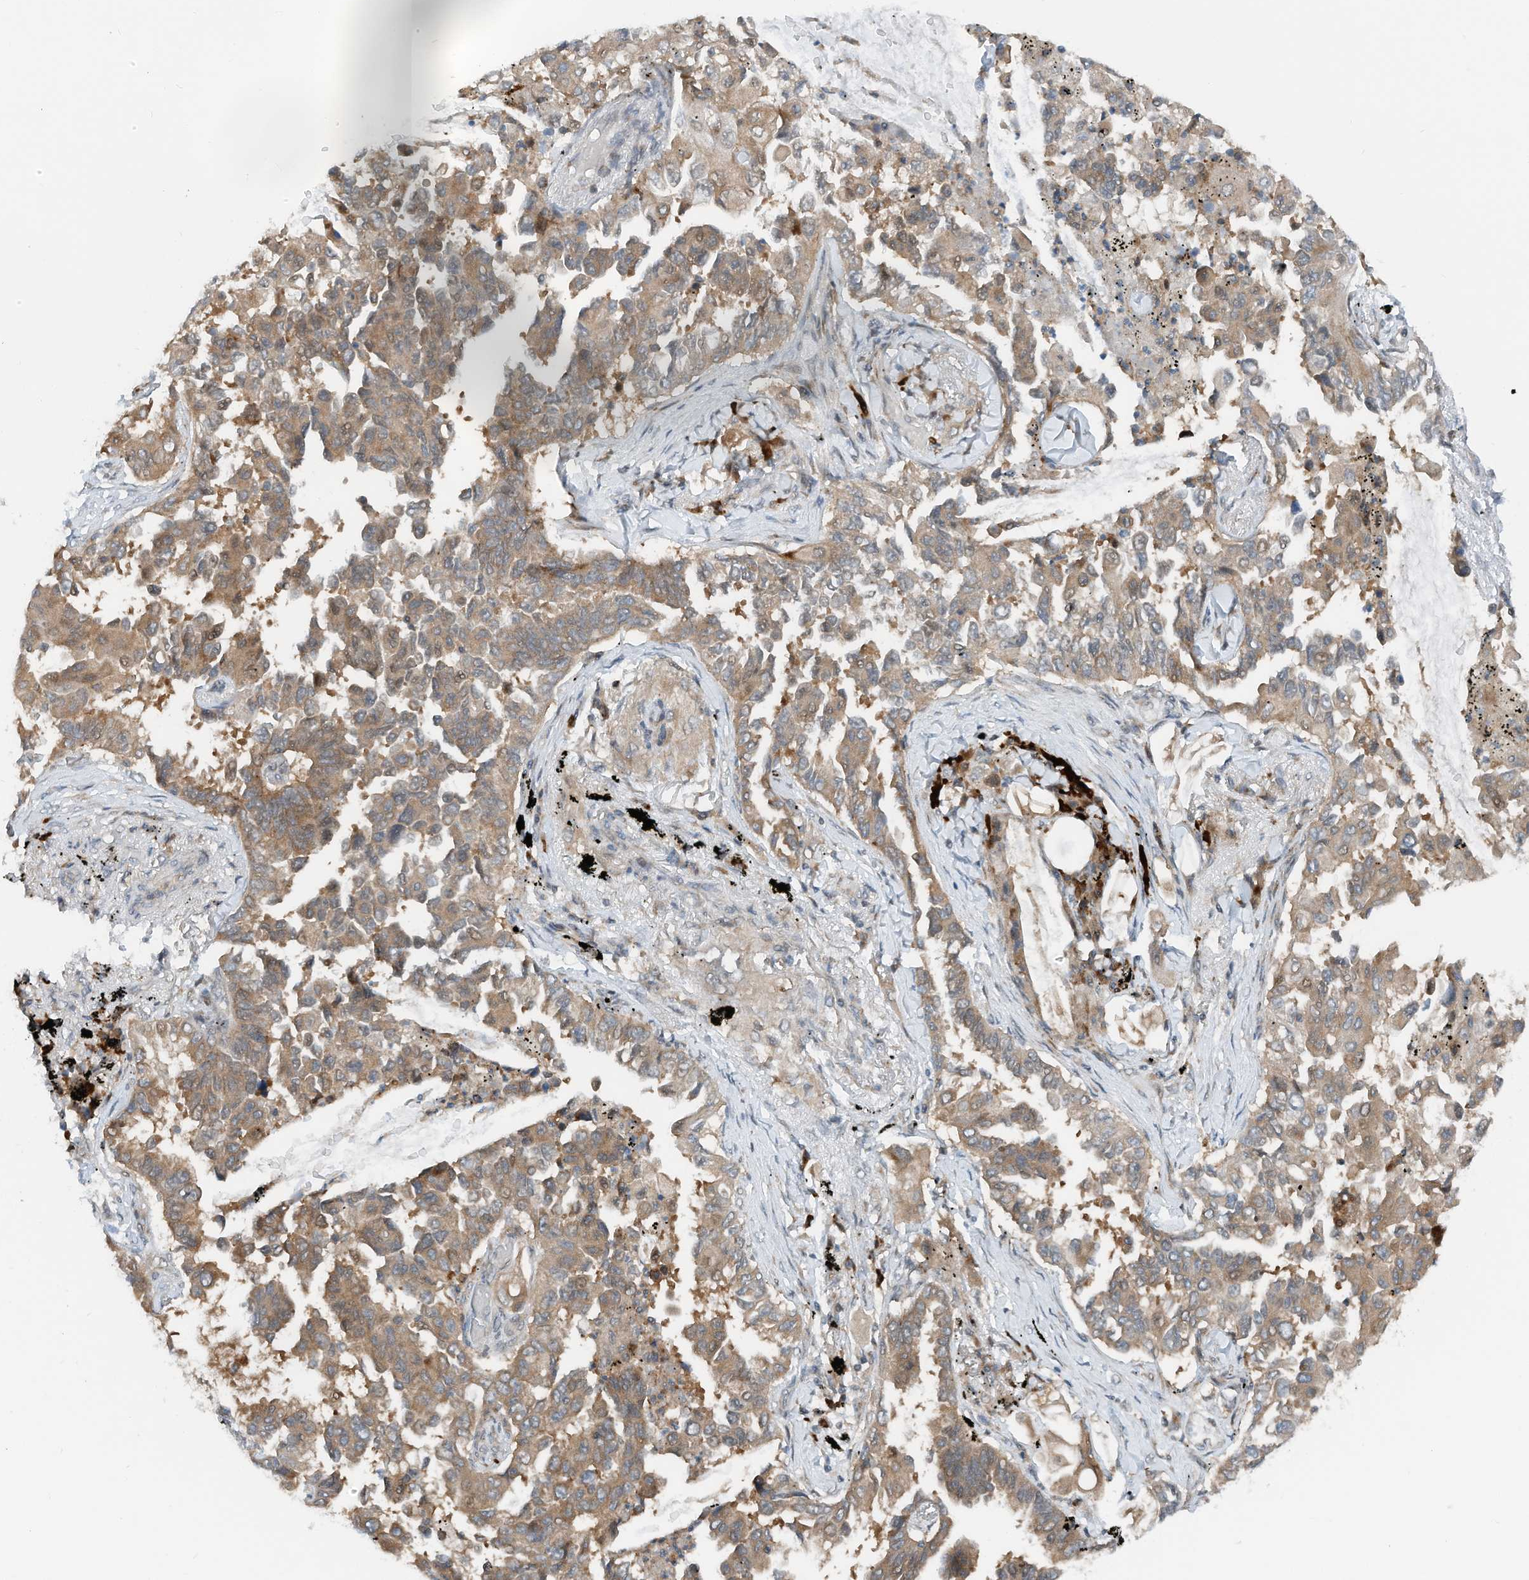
{"staining": {"intensity": "moderate", "quantity": ">75%", "location": "cytoplasmic/membranous"}, "tissue": "lung cancer", "cell_type": "Tumor cells", "image_type": "cancer", "snomed": [{"axis": "morphology", "description": "Adenocarcinoma, NOS"}, {"axis": "topography", "description": "Lung"}], "caption": "An IHC histopathology image of neoplastic tissue is shown. Protein staining in brown highlights moderate cytoplasmic/membranous positivity in lung cancer within tumor cells.", "gene": "RMND1", "patient": {"sex": "female", "age": 67}}